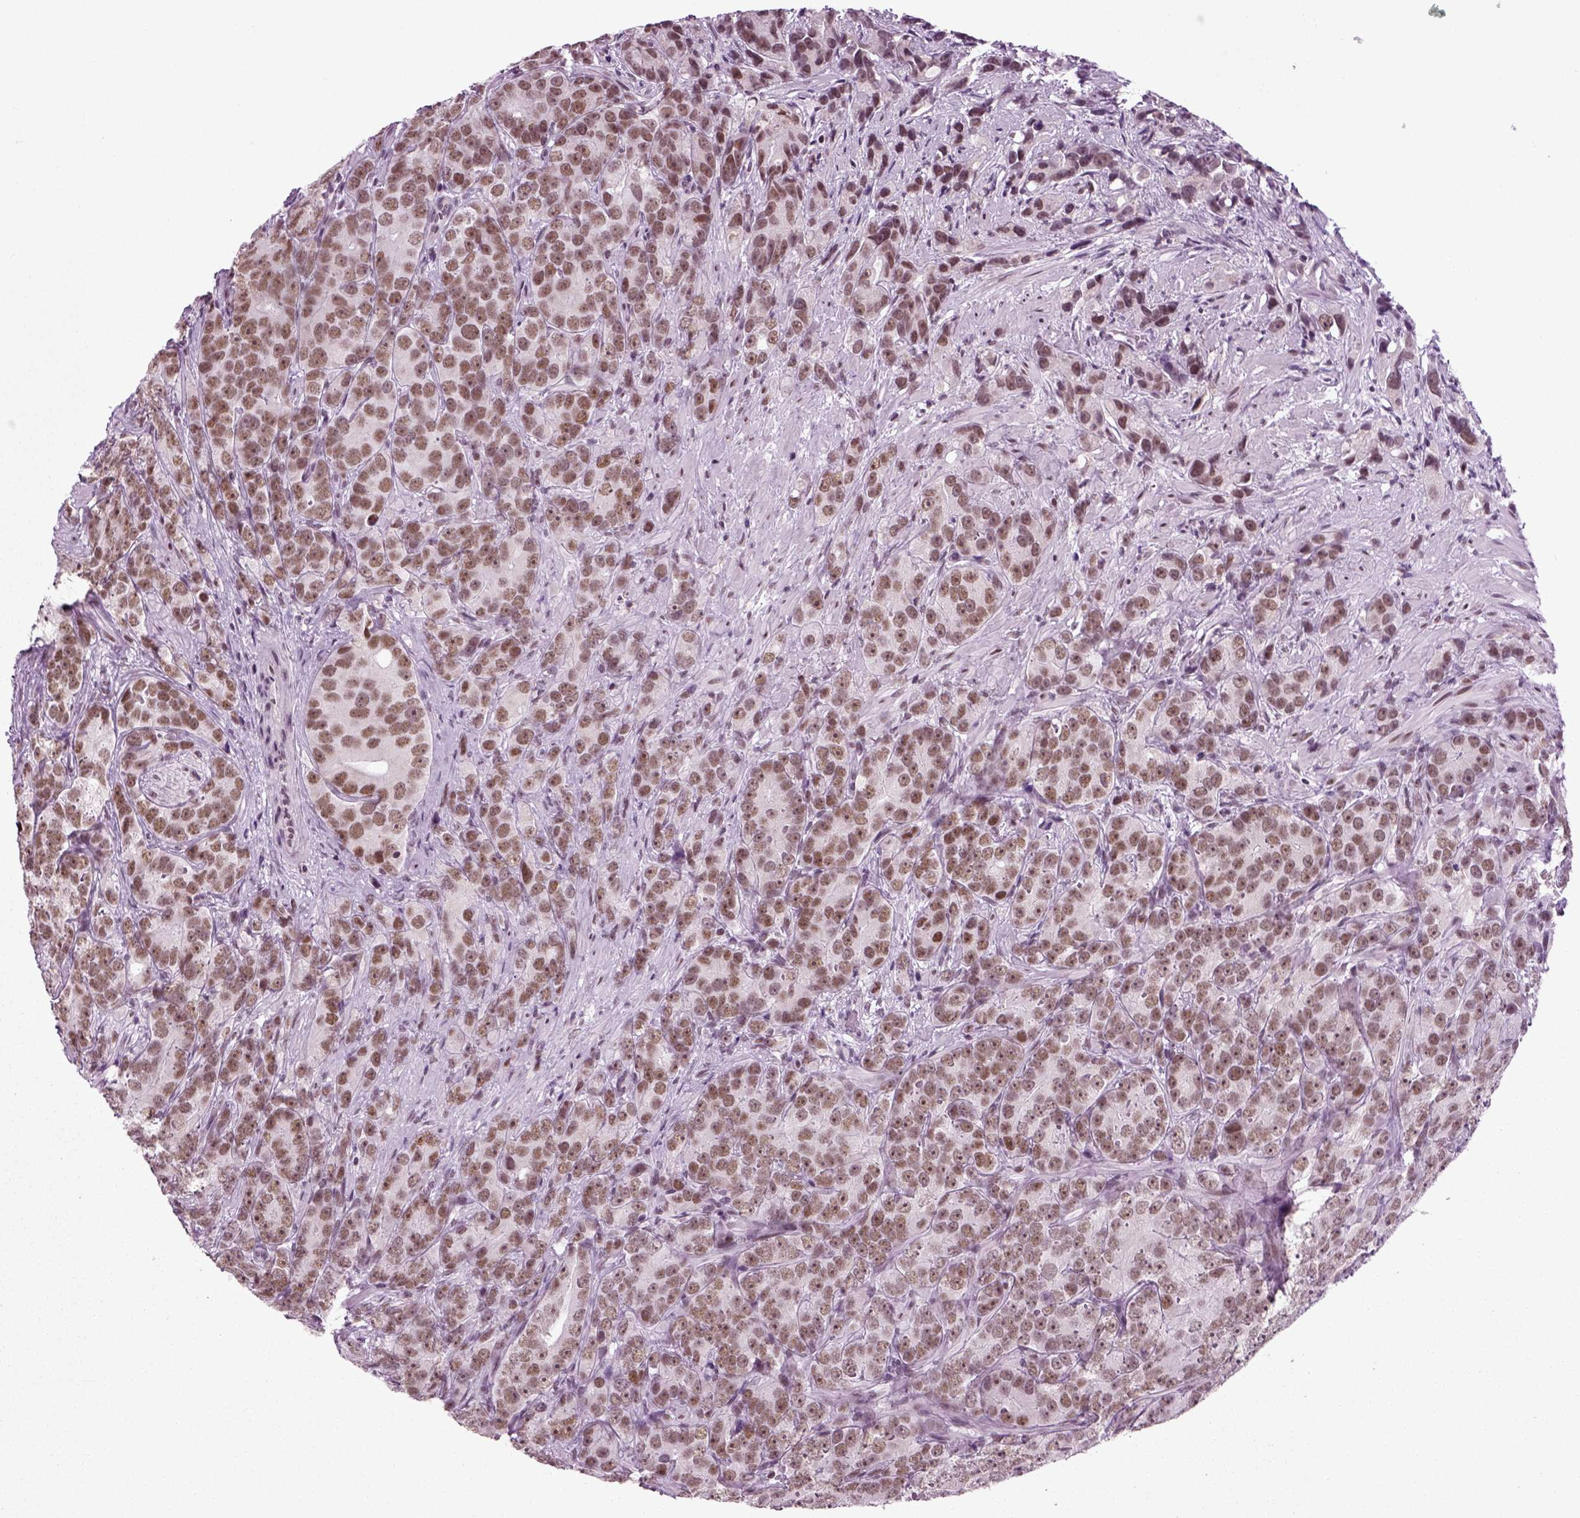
{"staining": {"intensity": "moderate", "quantity": ">75%", "location": "nuclear"}, "tissue": "prostate cancer", "cell_type": "Tumor cells", "image_type": "cancer", "snomed": [{"axis": "morphology", "description": "Adenocarcinoma, High grade"}, {"axis": "topography", "description": "Prostate"}], "caption": "DAB (3,3'-diaminobenzidine) immunohistochemical staining of prostate high-grade adenocarcinoma displays moderate nuclear protein expression in about >75% of tumor cells.", "gene": "RCOR3", "patient": {"sex": "male", "age": 90}}